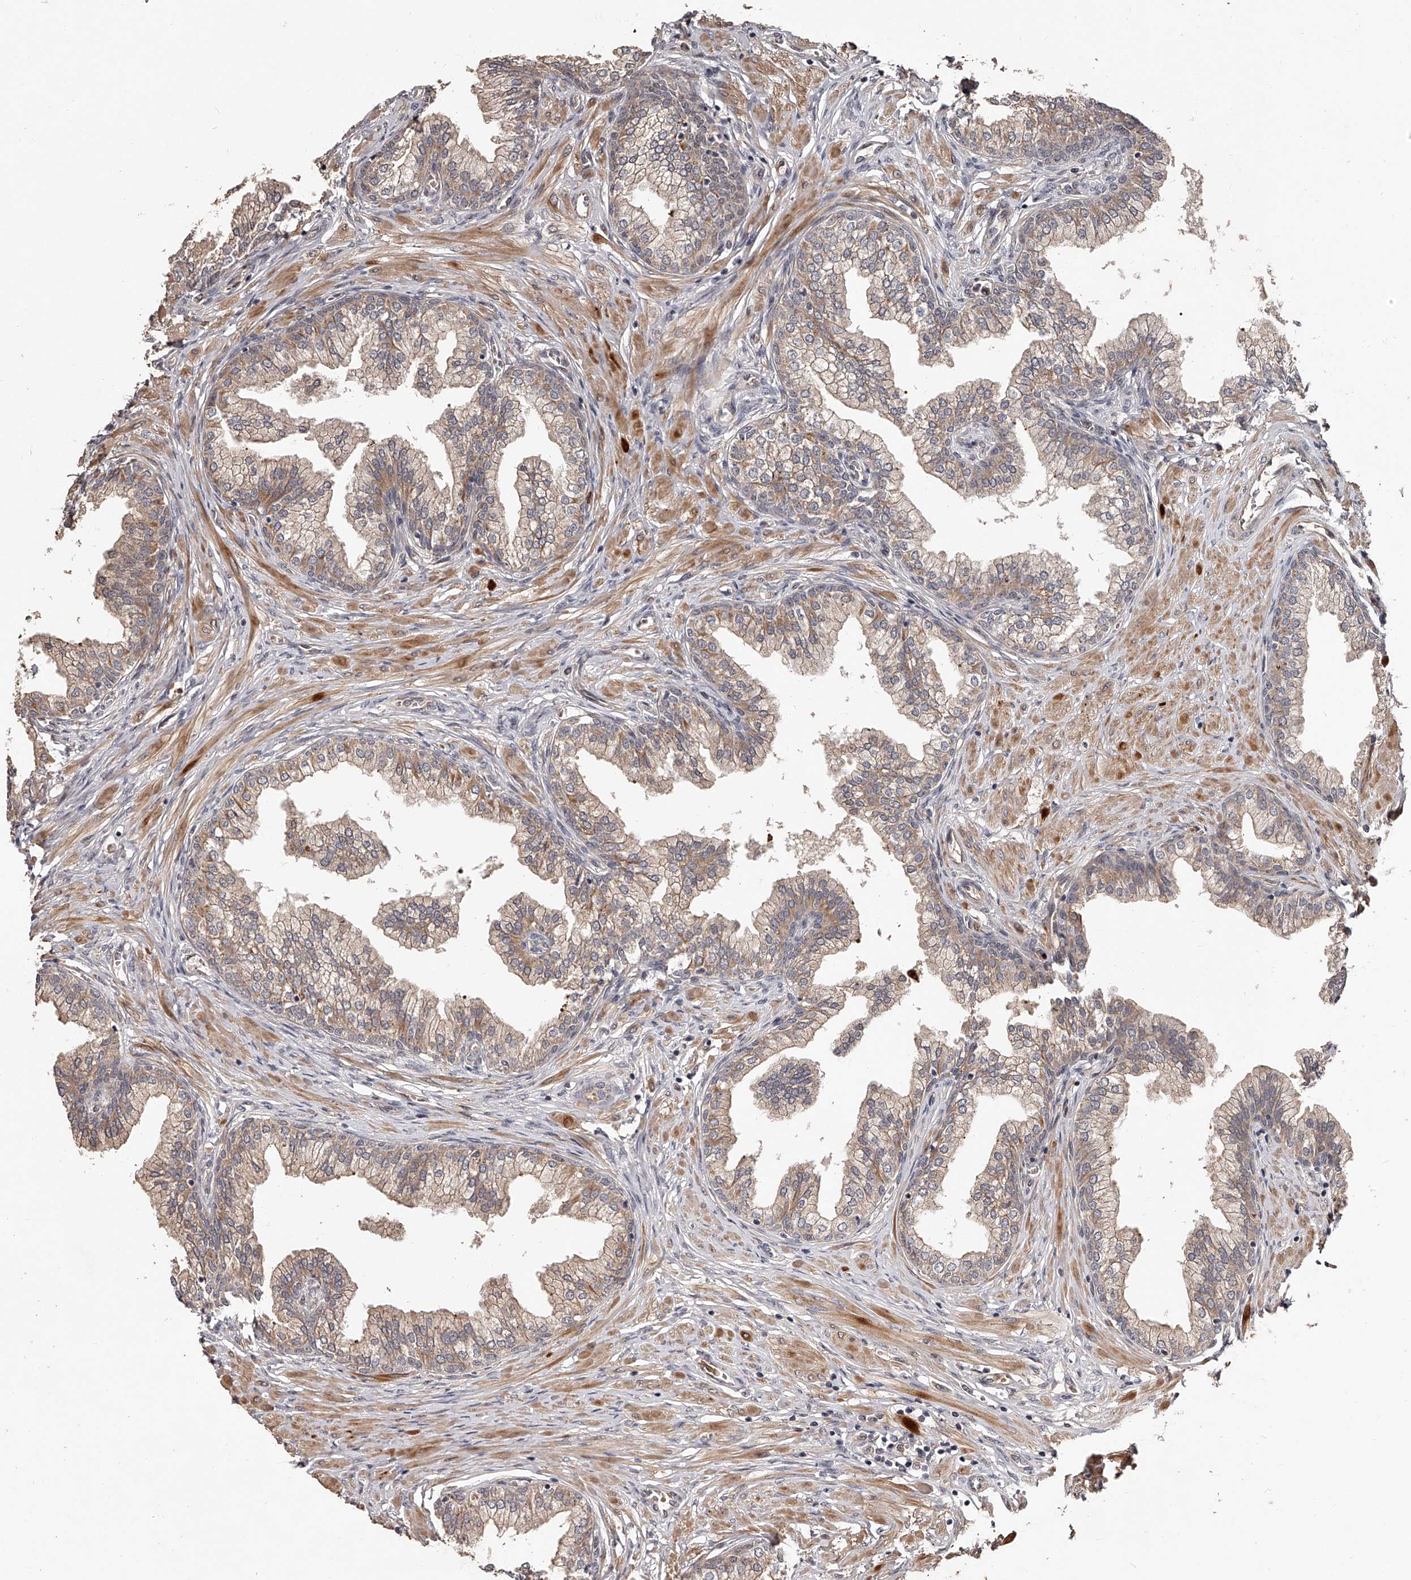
{"staining": {"intensity": "weak", "quantity": ">75%", "location": "cytoplasmic/membranous"}, "tissue": "prostate", "cell_type": "Glandular cells", "image_type": "normal", "snomed": [{"axis": "morphology", "description": "Normal tissue, NOS"}, {"axis": "morphology", "description": "Urothelial carcinoma, Low grade"}, {"axis": "topography", "description": "Urinary bladder"}, {"axis": "topography", "description": "Prostate"}], "caption": "High-magnification brightfield microscopy of normal prostate stained with DAB (brown) and counterstained with hematoxylin (blue). glandular cells exhibit weak cytoplasmic/membranous positivity is present in approximately>75% of cells.", "gene": "URGCP", "patient": {"sex": "male", "age": 60}}